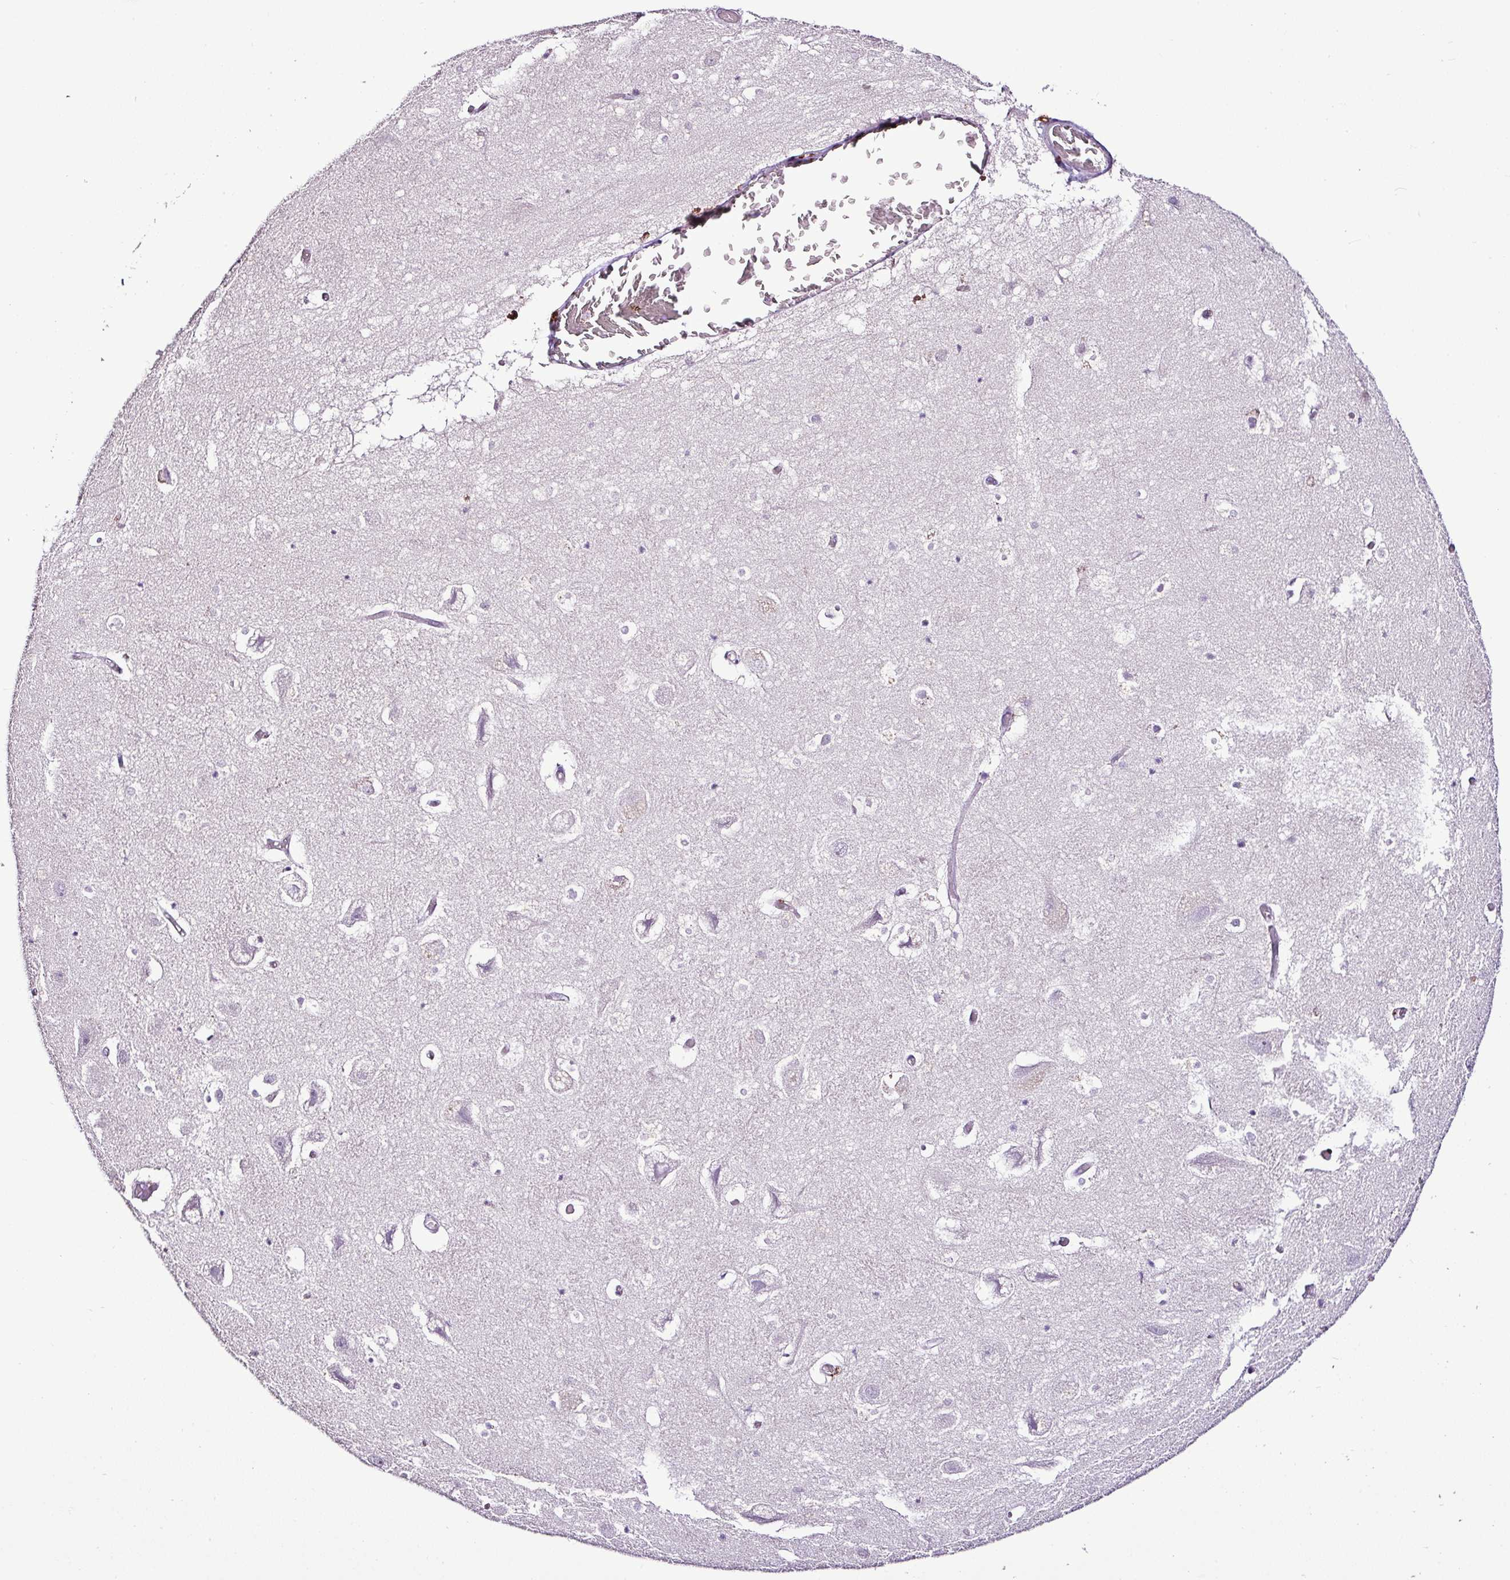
{"staining": {"intensity": "negative", "quantity": "none", "location": "none"}, "tissue": "hippocampus", "cell_type": "Glial cells", "image_type": "normal", "snomed": [{"axis": "morphology", "description": "Normal tissue, NOS"}, {"axis": "topography", "description": "Hippocampus"}], "caption": "This is an immunohistochemistry photomicrograph of normal human hippocampus. There is no expression in glial cells.", "gene": "ESR1", "patient": {"sex": "female", "age": 52}}